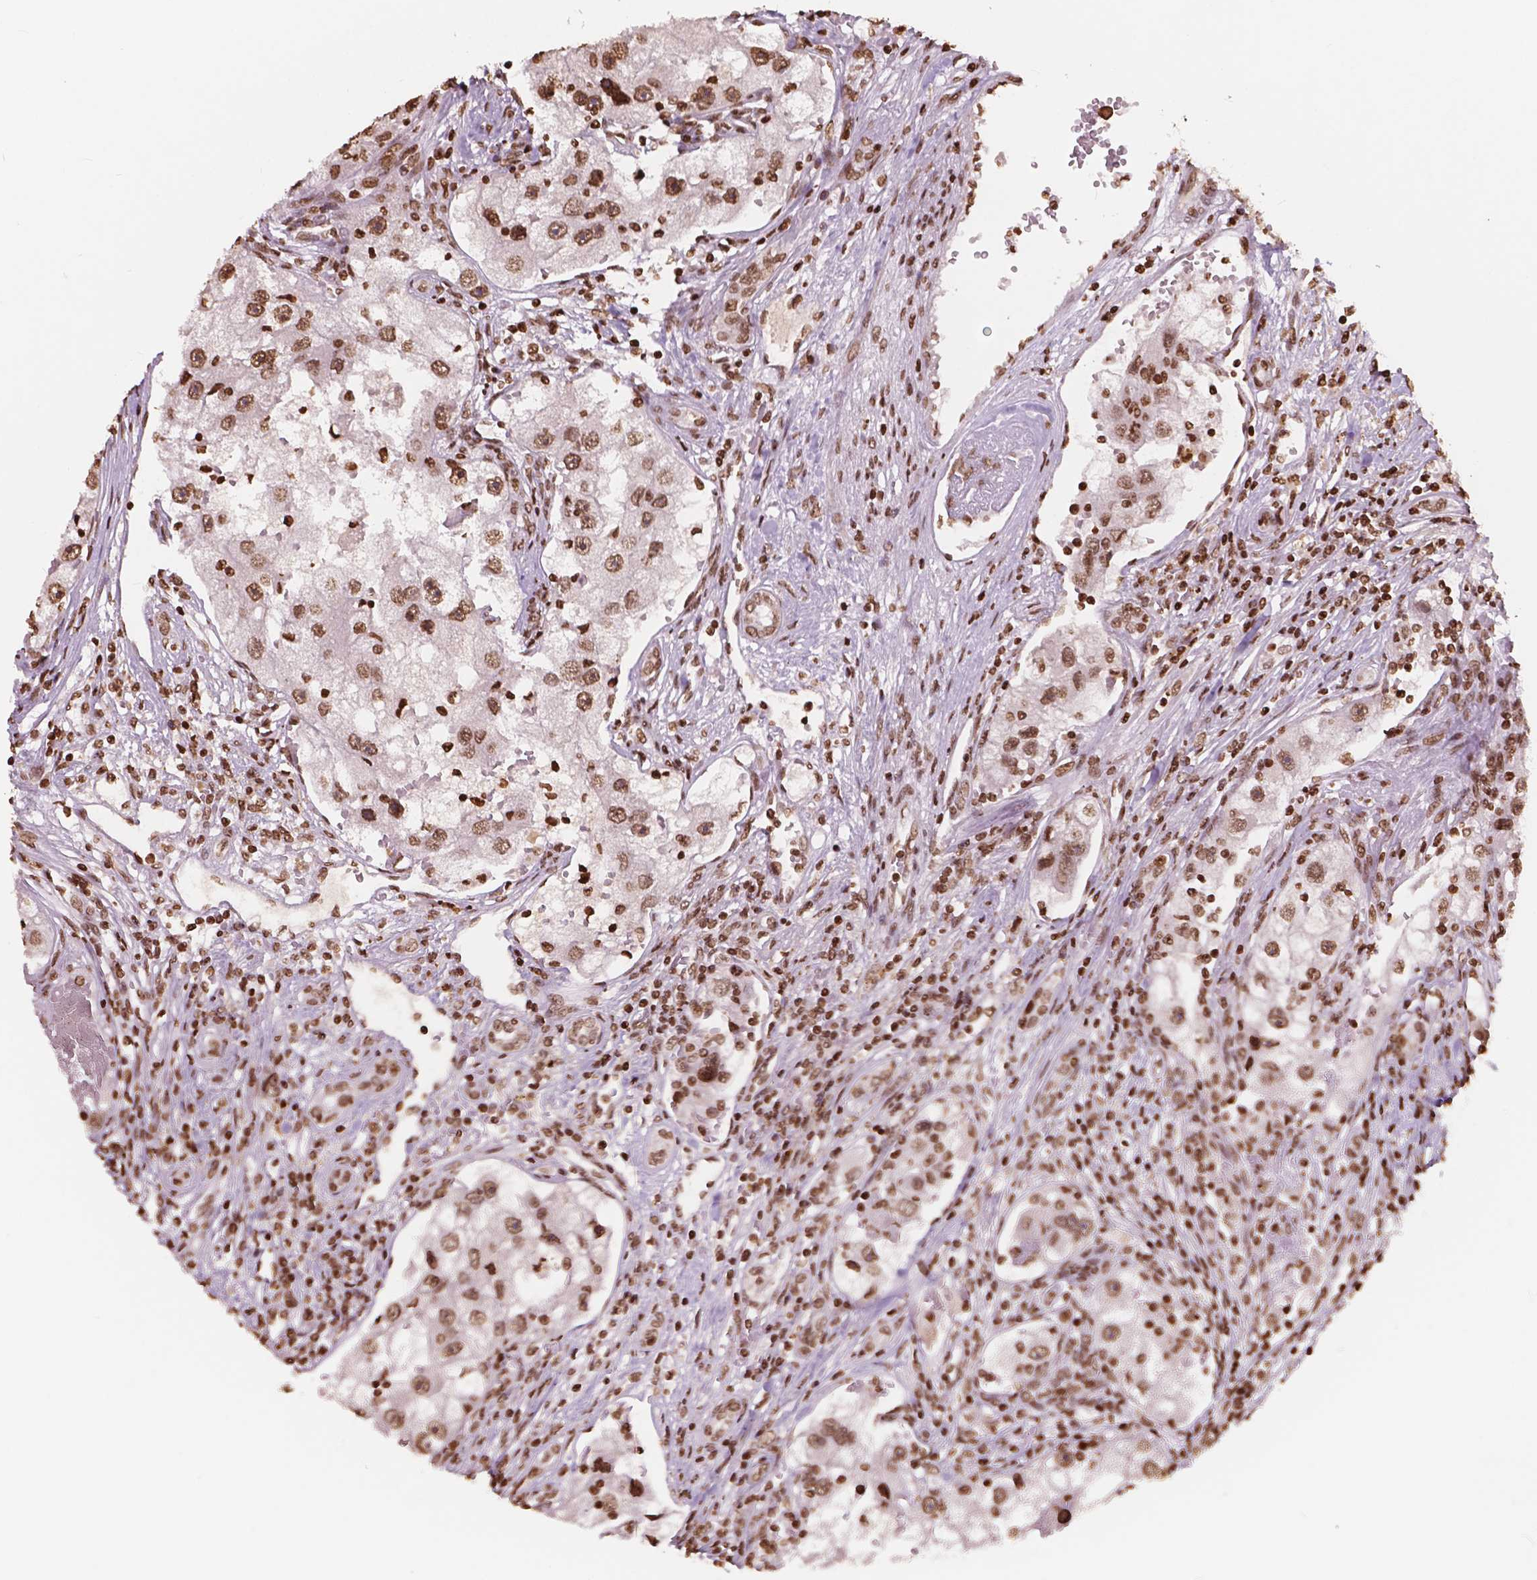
{"staining": {"intensity": "moderate", "quantity": ">75%", "location": "nuclear"}, "tissue": "renal cancer", "cell_type": "Tumor cells", "image_type": "cancer", "snomed": [{"axis": "morphology", "description": "Adenocarcinoma, NOS"}, {"axis": "topography", "description": "Kidney"}], "caption": "Protein expression by immunohistochemistry exhibits moderate nuclear staining in about >75% of tumor cells in renal cancer (adenocarcinoma).", "gene": "H3C7", "patient": {"sex": "male", "age": 63}}